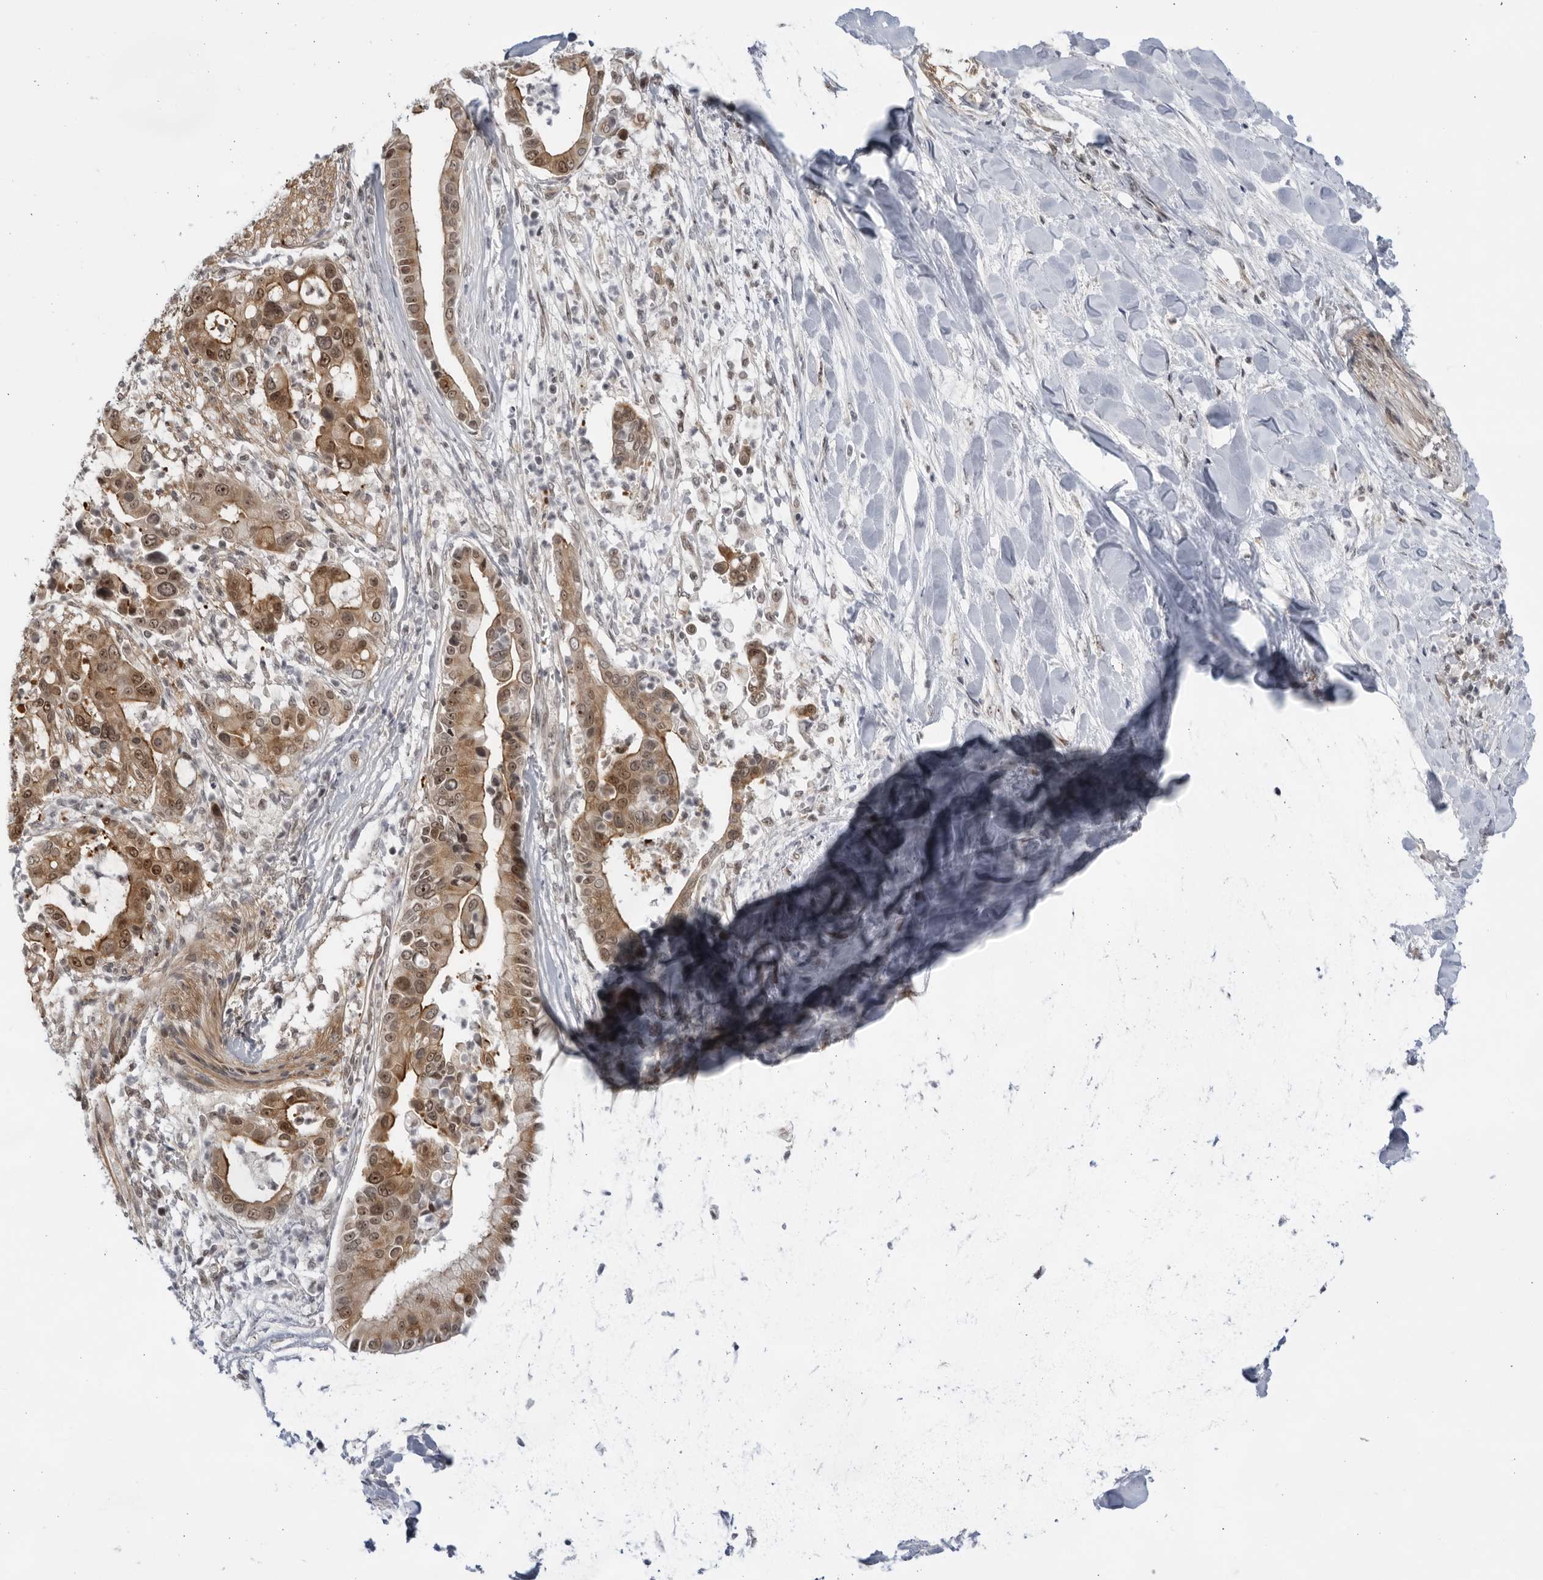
{"staining": {"intensity": "moderate", "quantity": ">75%", "location": "cytoplasmic/membranous,nuclear"}, "tissue": "liver cancer", "cell_type": "Tumor cells", "image_type": "cancer", "snomed": [{"axis": "morphology", "description": "Cholangiocarcinoma"}, {"axis": "topography", "description": "Liver"}], "caption": "Immunohistochemistry histopathology image of human liver cancer stained for a protein (brown), which demonstrates medium levels of moderate cytoplasmic/membranous and nuclear positivity in approximately >75% of tumor cells.", "gene": "ITGB3BP", "patient": {"sex": "female", "age": 54}}